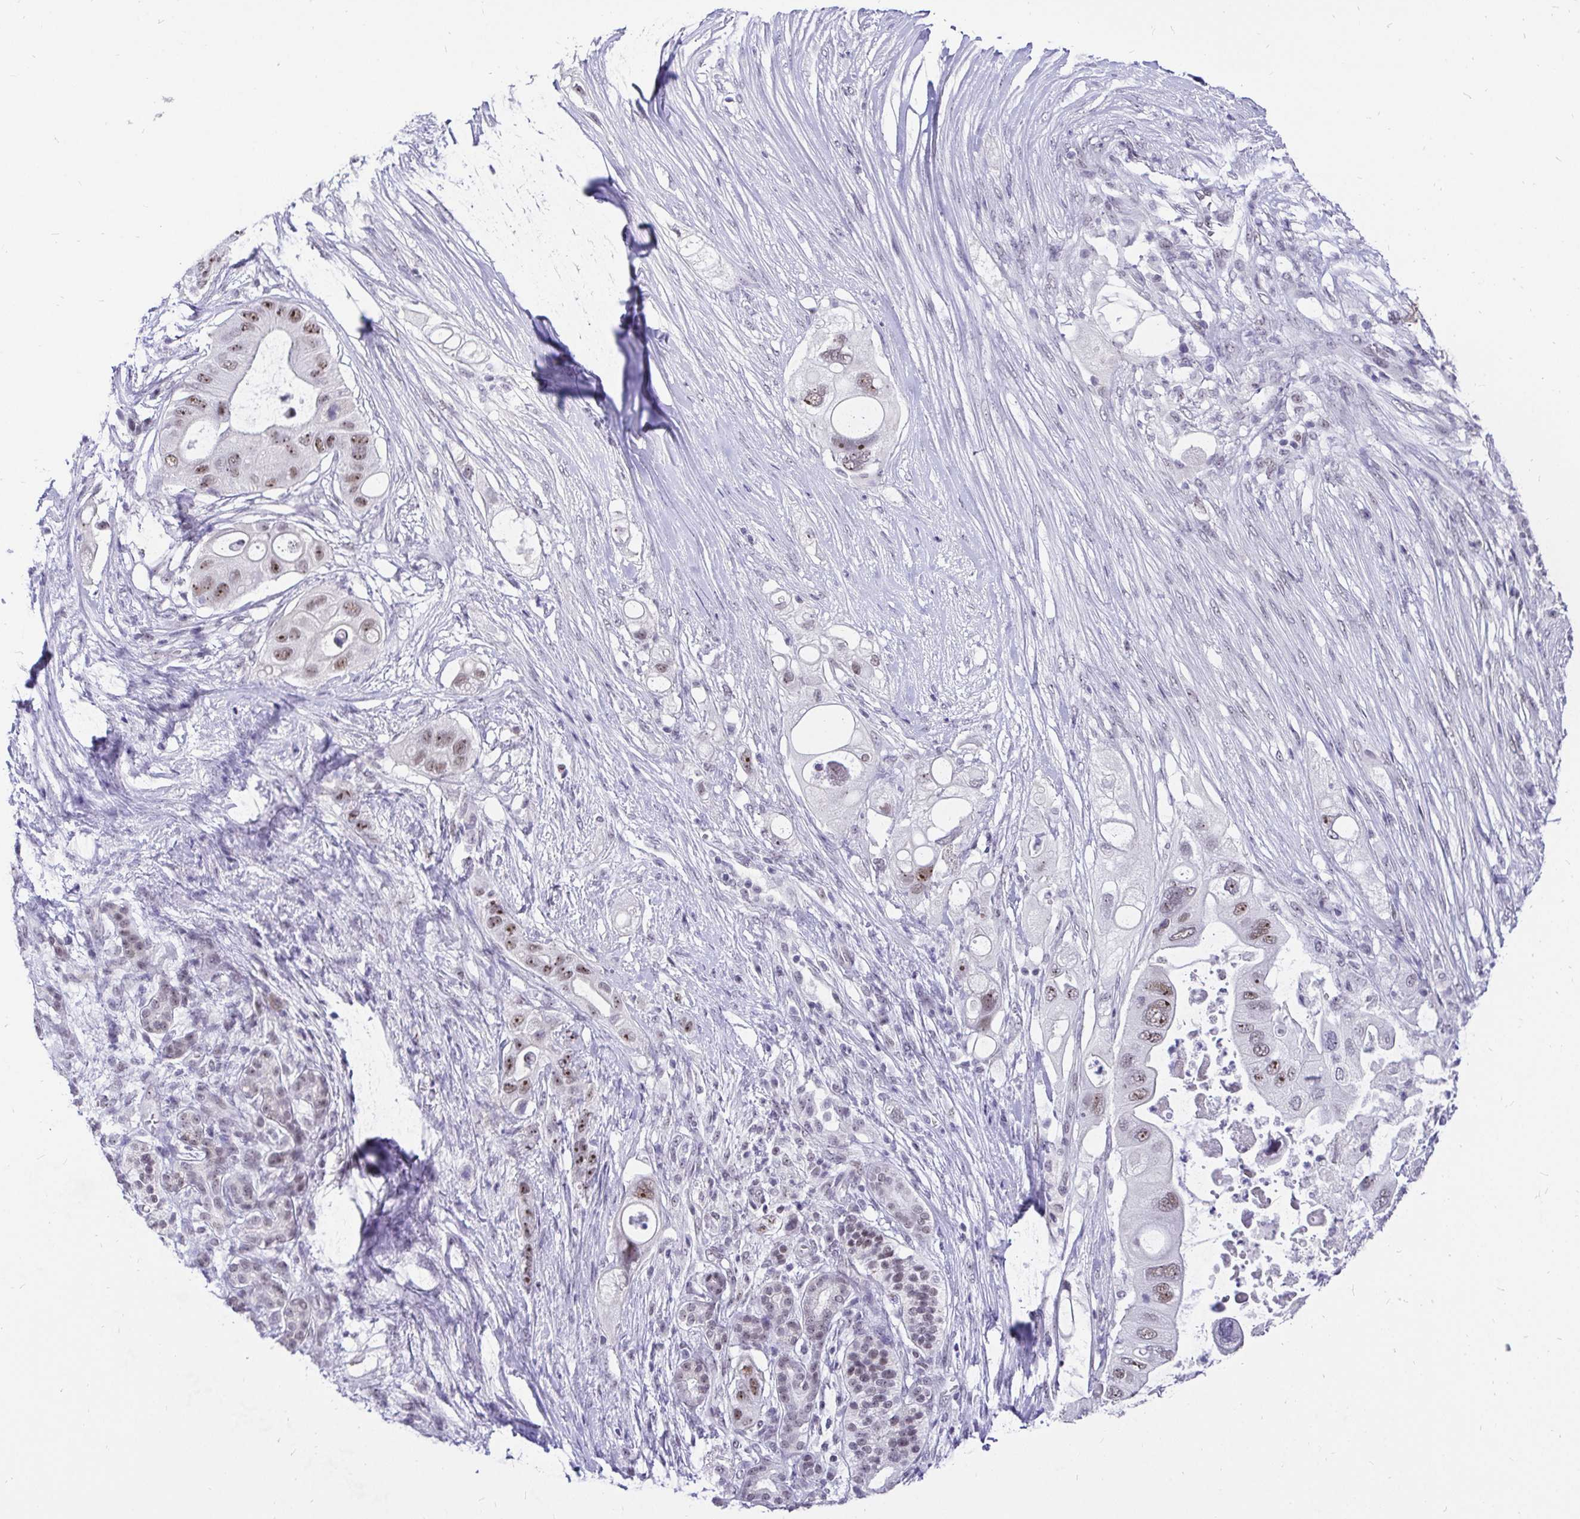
{"staining": {"intensity": "moderate", "quantity": "25%-75%", "location": "nuclear"}, "tissue": "pancreatic cancer", "cell_type": "Tumor cells", "image_type": "cancer", "snomed": [{"axis": "morphology", "description": "Adenocarcinoma, NOS"}, {"axis": "topography", "description": "Pancreas"}], "caption": "Approximately 25%-75% of tumor cells in pancreatic cancer exhibit moderate nuclear protein expression as visualized by brown immunohistochemical staining.", "gene": "ZNF860", "patient": {"sex": "female", "age": 72}}